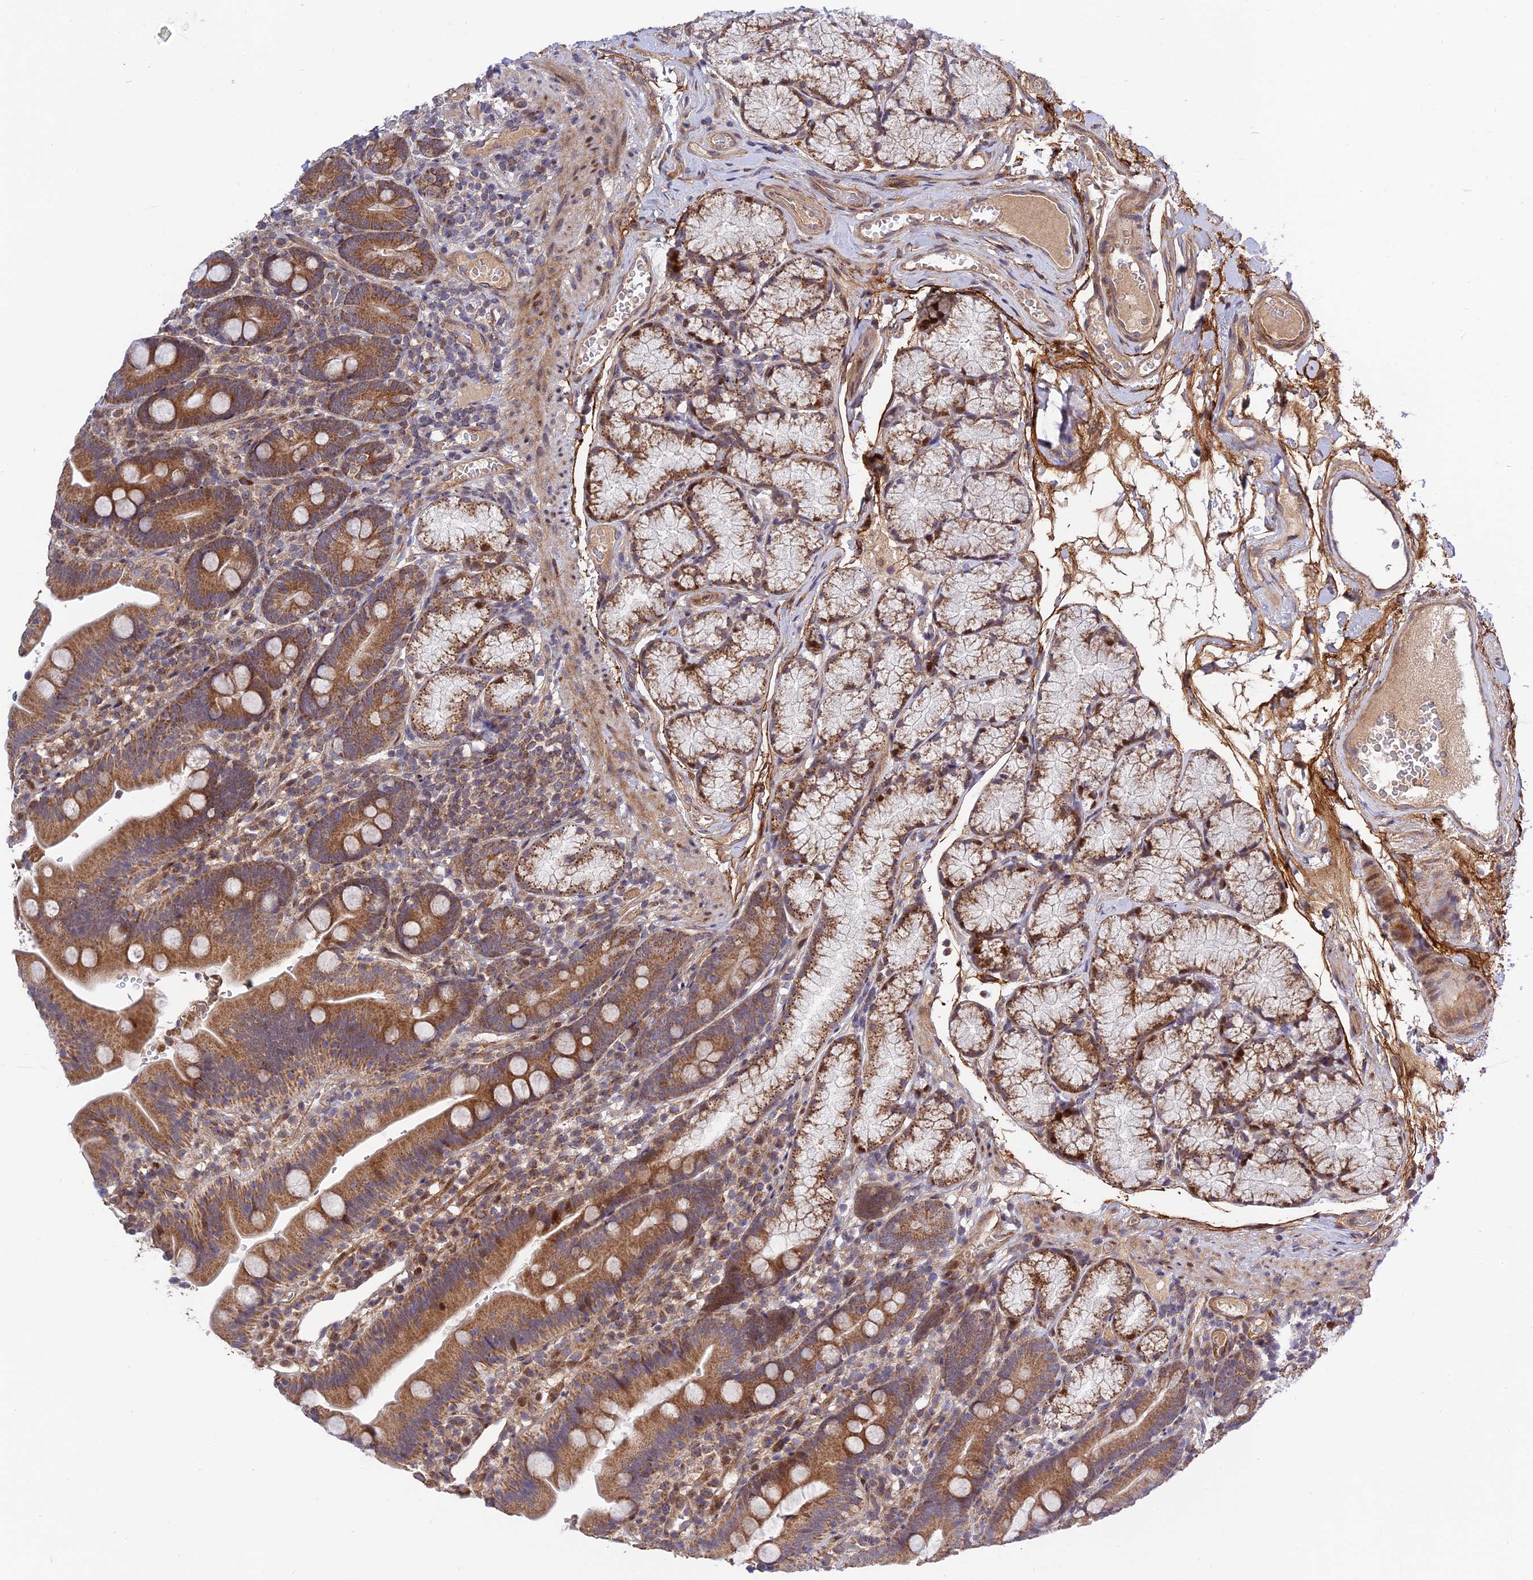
{"staining": {"intensity": "moderate", "quantity": ">75%", "location": "cytoplasmic/membranous"}, "tissue": "duodenum", "cell_type": "Glandular cells", "image_type": "normal", "snomed": [{"axis": "morphology", "description": "Normal tissue, NOS"}, {"axis": "topography", "description": "Duodenum"}], "caption": "Protein staining of benign duodenum exhibits moderate cytoplasmic/membranous positivity in approximately >75% of glandular cells. Nuclei are stained in blue.", "gene": "PLEKHG2", "patient": {"sex": "female", "age": 67}}